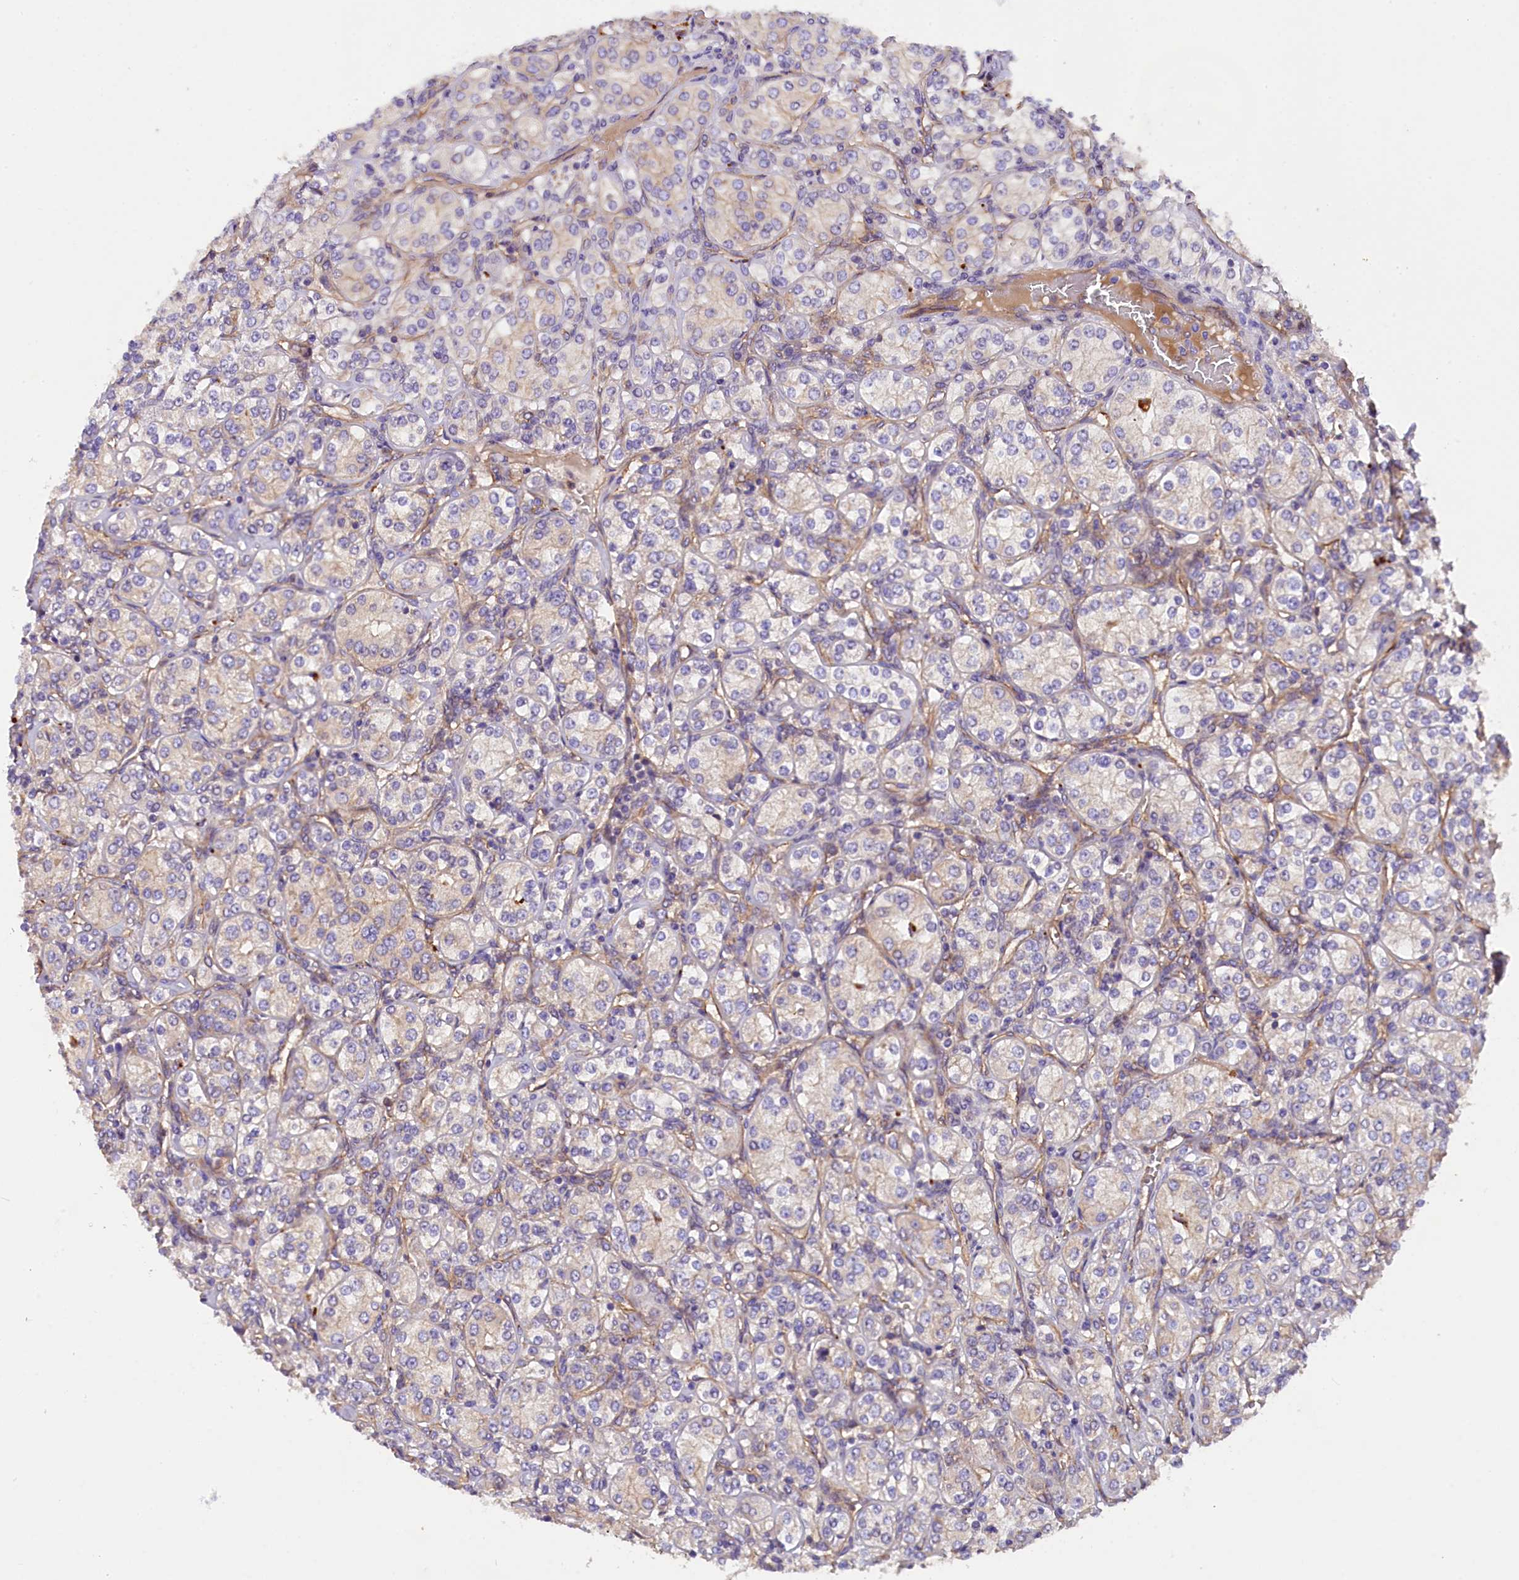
{"staining": {"intensity": "weak", "quantity": "<25%", "location": "cytoplasmic/membranous"}, "tissue": "renal cancer", "cell_type": "Tumor cells", "image_type": "cancer", "snomed": [{"axis": "morphology", "description": "Adenocarcinoma, NOS"}, {"axis": "topography", "description": "Kidney"}], "caption": "DAB (3,3'-diaminobenzidine) immunohistochemical staining of renal adenocarcinoma exhibits no significant positivity in tumor cells.", "gene": "ERMARD", "patient": {"sex": "male", "age": 77}}